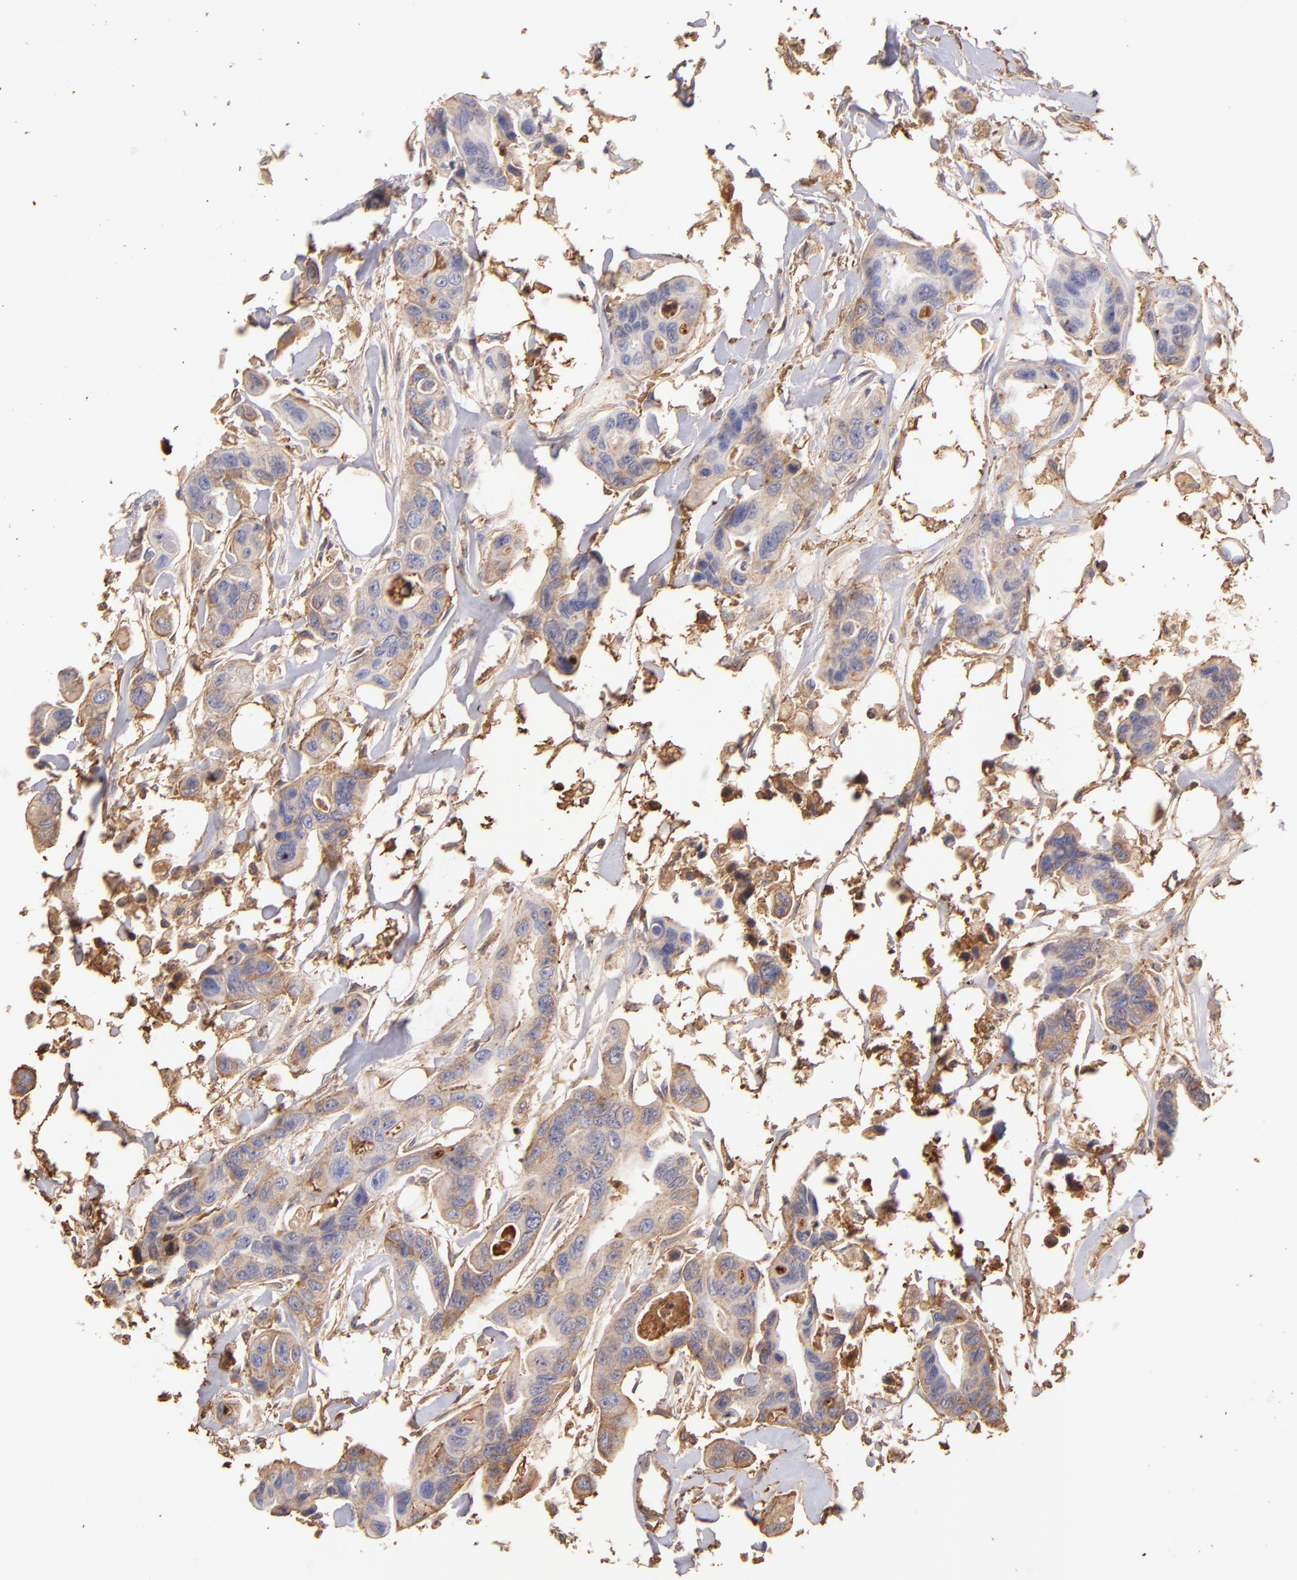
{"staining": {"intensity": "weak", "quantity": ">75%", "location": "cytoplasmic/membranous"}, "tissue": "colorectal cancer", "cell_type": "Tumor cells", "image_type": "cancer", "snomed": [{"axis": "morphology", "description": "Adenocarcinoma, NOS"}, {"axis": "topography", "description": "Colon"}], "caption": "A brown stain labels weak cytoplasmic/membranous expression of a protein in human colorectal adenocarcinoma tumor cells.", "gene": "FGB", "patient": {"sex": "female", "age": 70}}